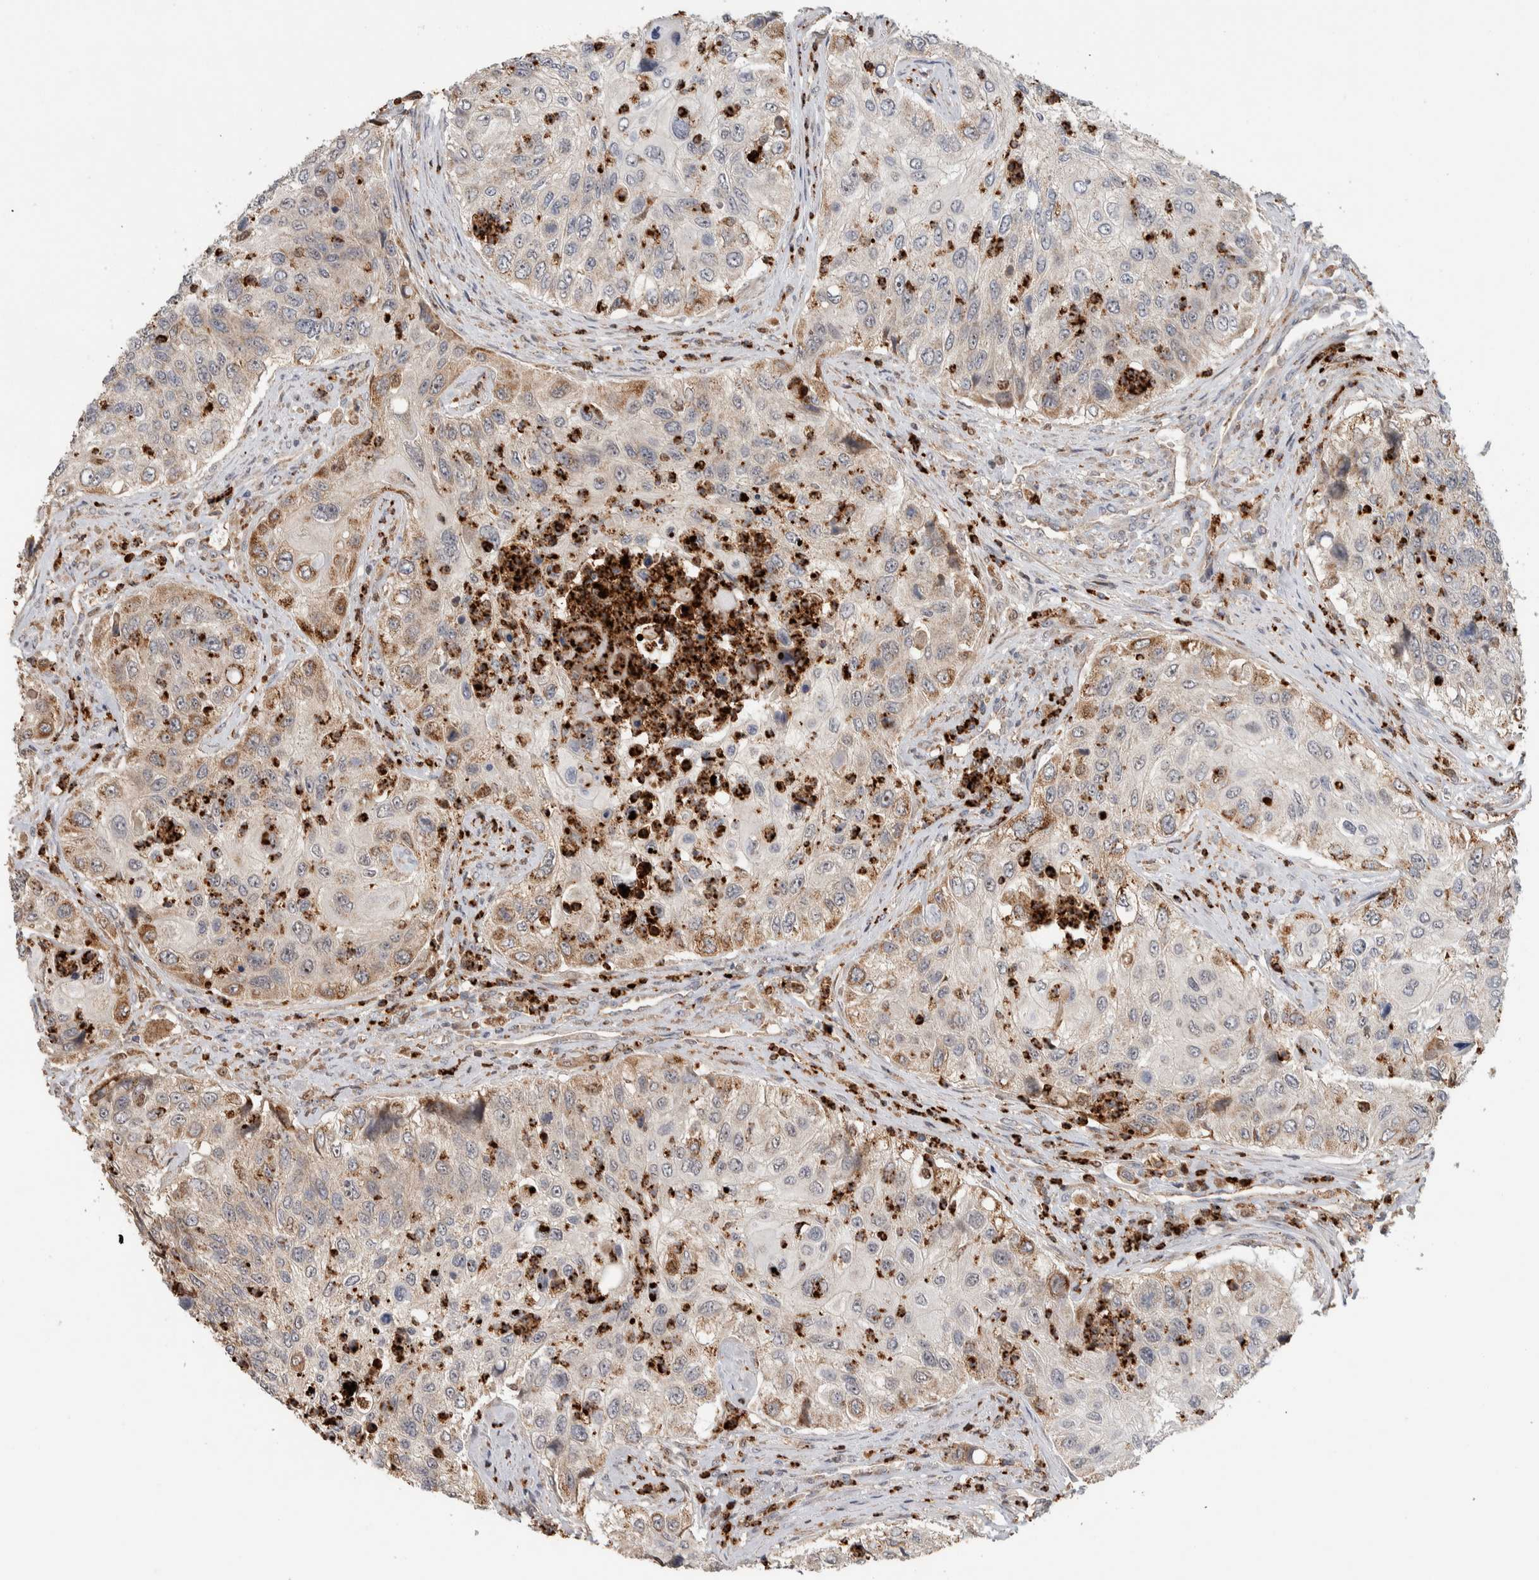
{"staining": {"intensity": "weak", "quantity": ">75%", "location": "cytoplasmic/membranous"}, "tissue": "urothelial cancer", "cell_type": "Tumor cells", "image_type": "cancer", "snomed": [{"axis": "morphology", "description": "Urothelial carcinoma, High grade"}, {"axis": "topography", "description": "Urinary bladder"}], "caption": "Immunohistochemistry of human urothelial carcinoma (high-grade) displays low levels of weak cytoplasmic/membranous positivity in about >75% of tumor cells.", "gene": "VPS53", "patient": {"sex": "female", "age": 60}}